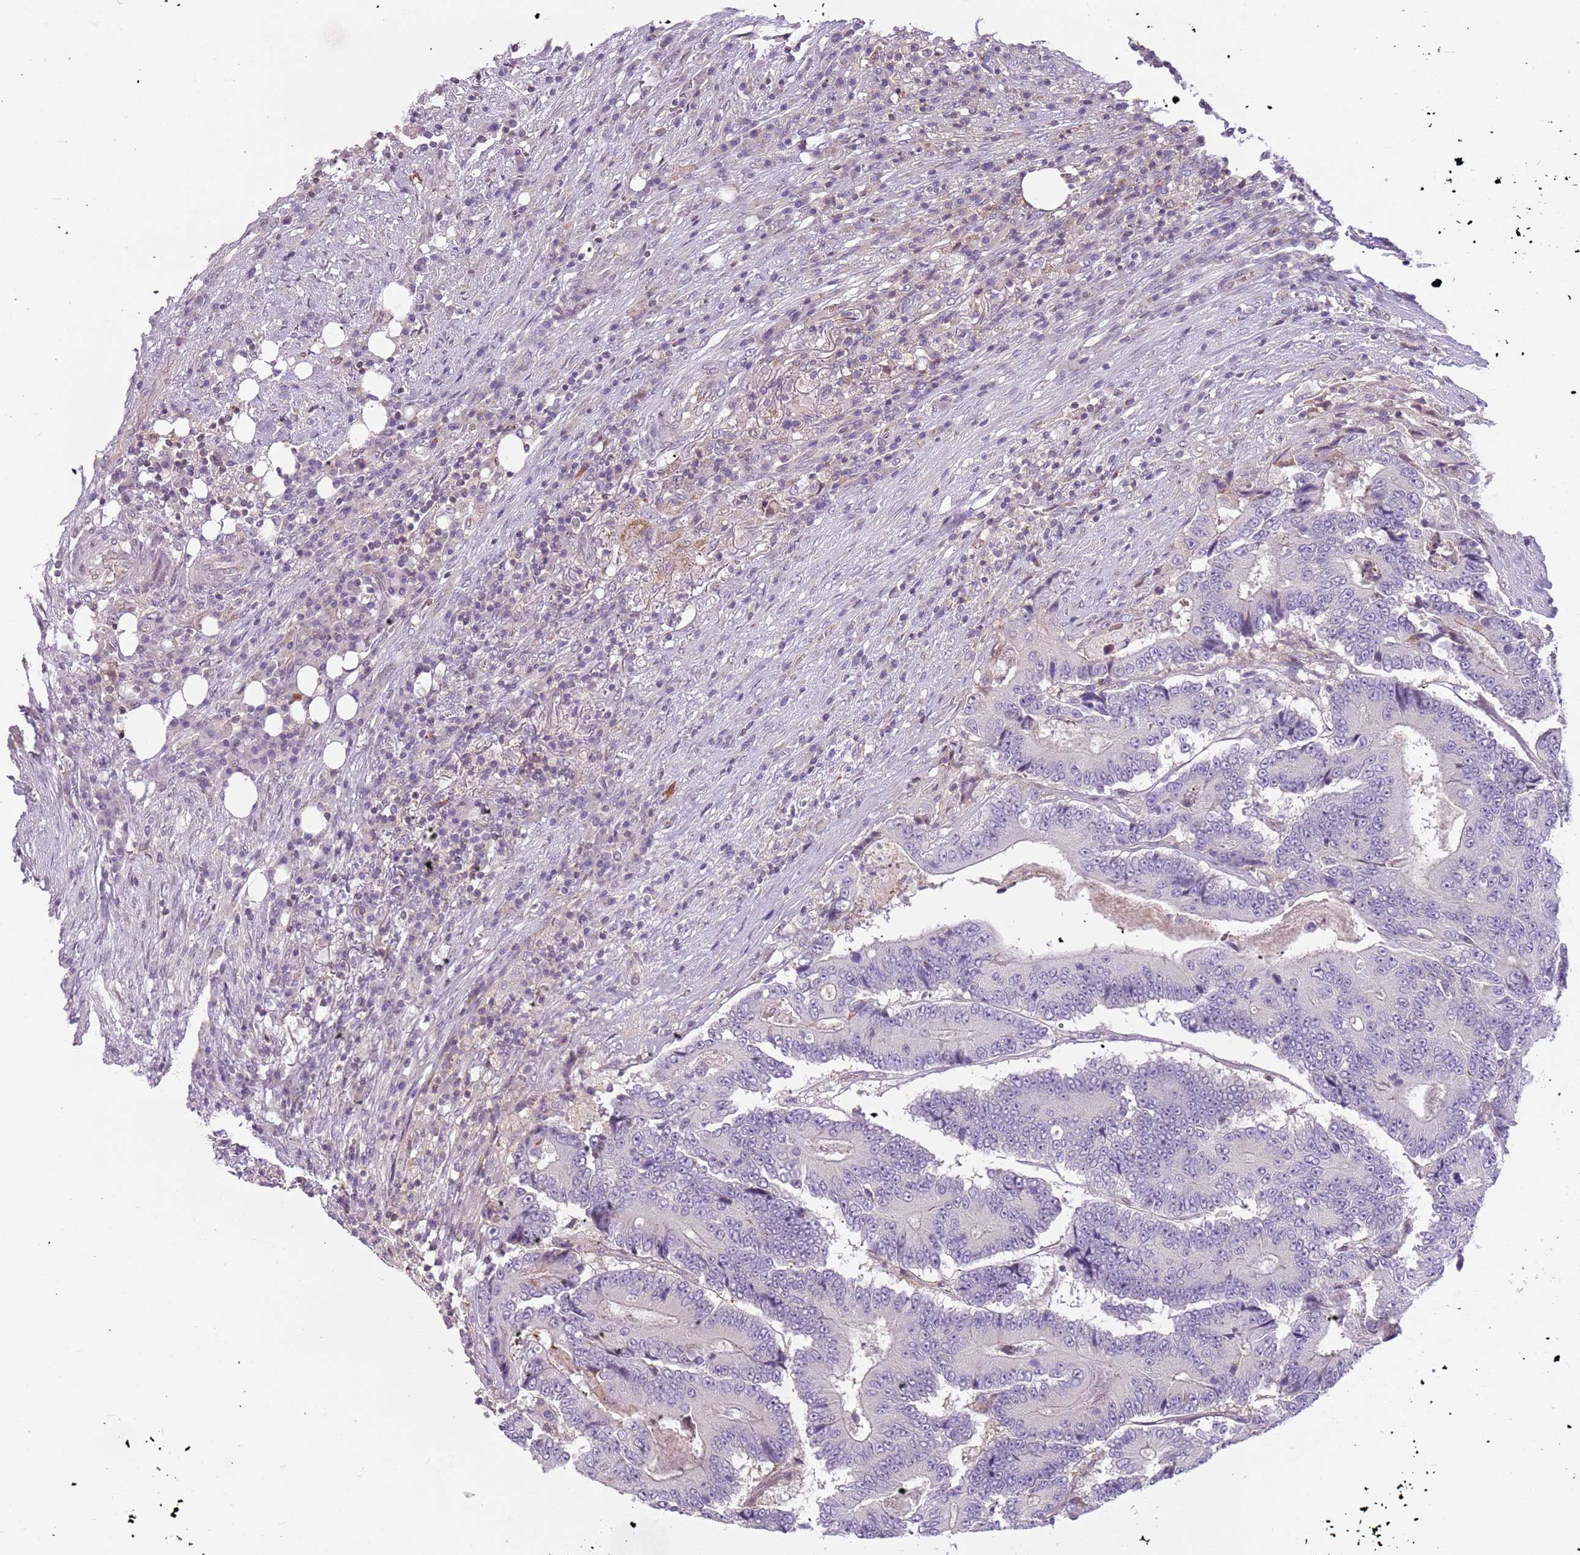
{"staining": {"intensity": "negative", "quantity": "none", "location": "none"}, "tissue": "colorectal cancer", "cell_type": "Tumor cells", "image_type": "cancer", "snomed": [{"axis": "morphology", "description": "Adenocarcinoma, NOS"}, {"axis": "topography", "description": "Colon"}], "caption": "Tumor cells show no significant protein staining in adenocarcinoma (colorectal).", "gene": "DEFB116", "patient": {"sex": "male", "age": 83}}